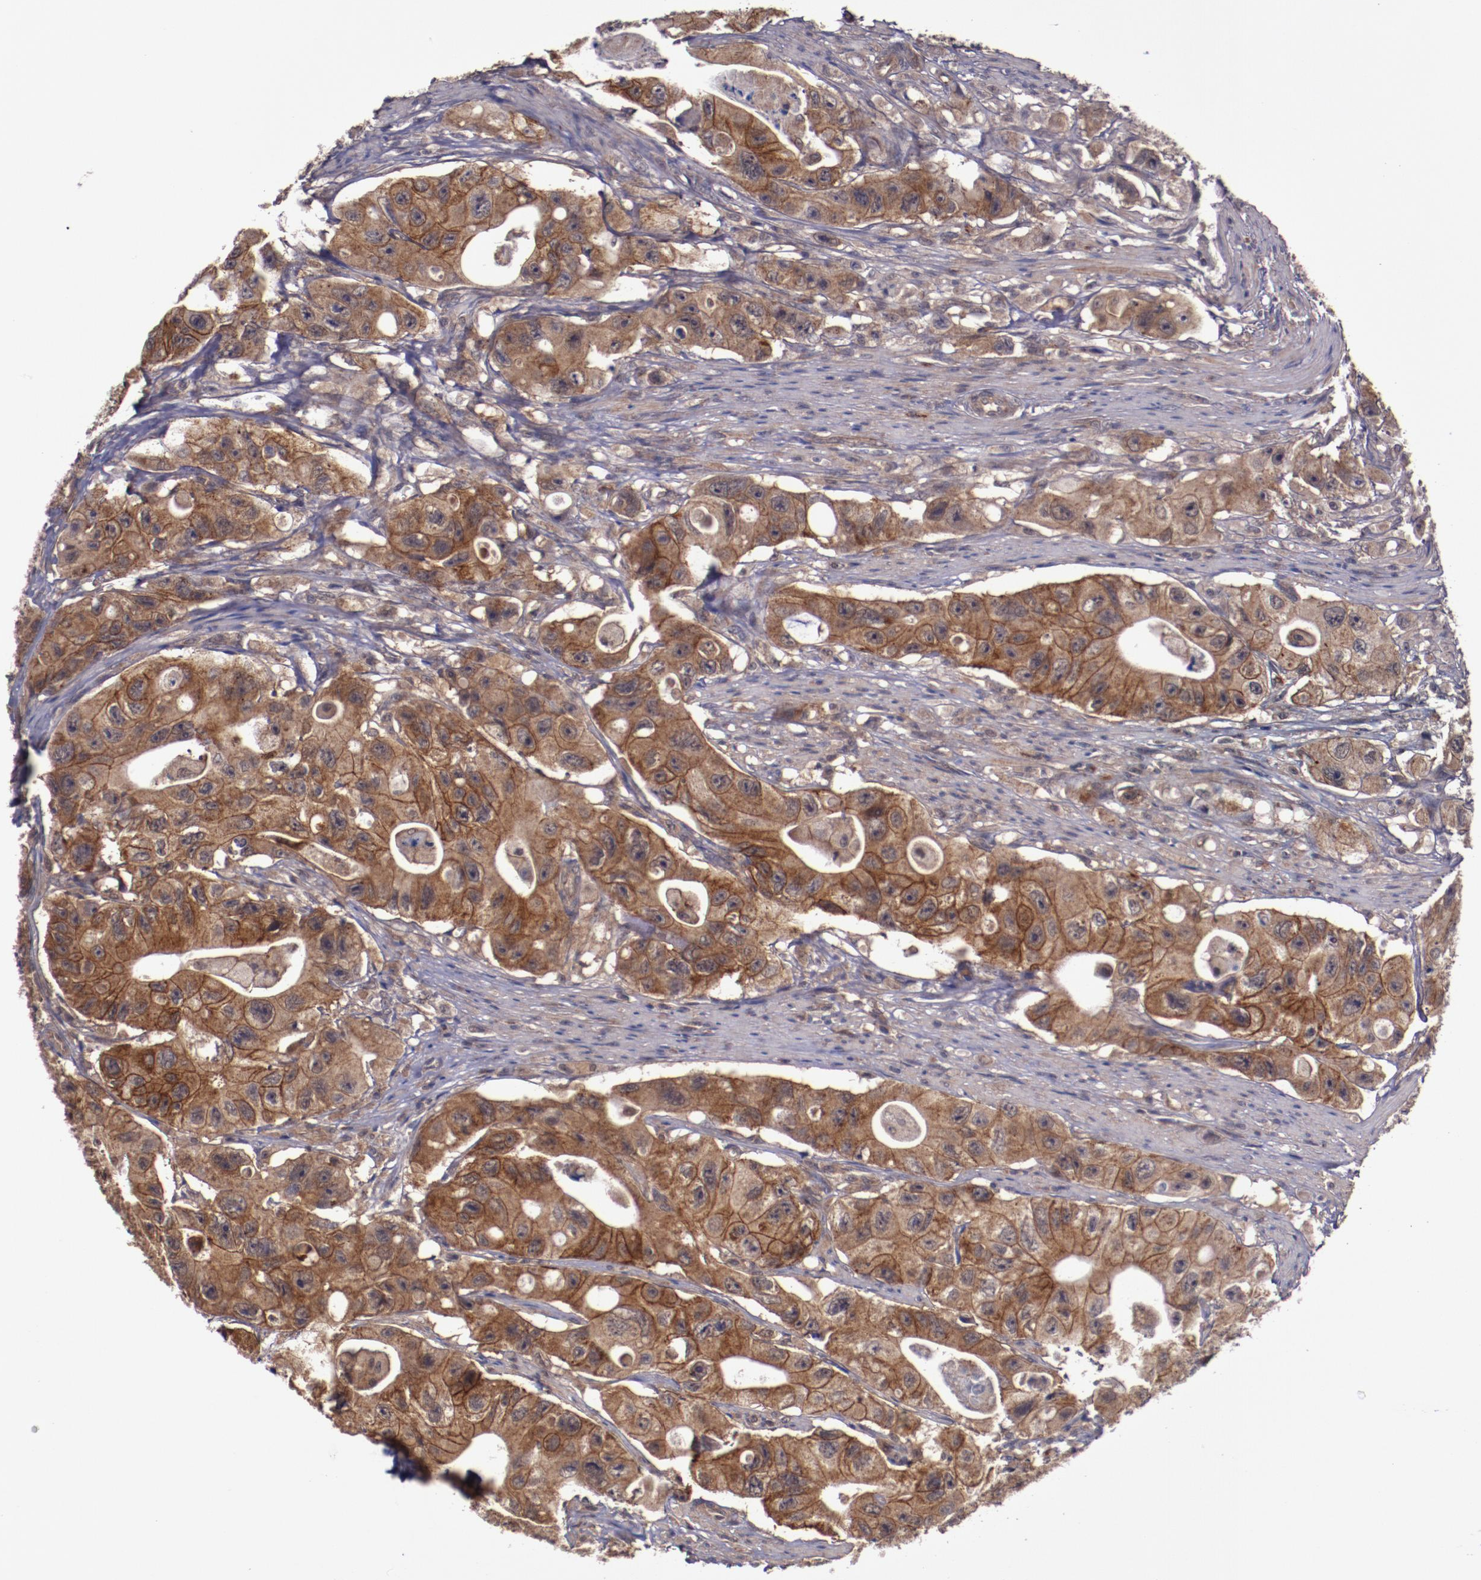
{"staining": {"intensity": "moderate", "quantity": ">75%", "location": "cytoplasmic/membranous"}, "tissue": "colorectal cancer", "cell_type": "Tumor cells", "image_type": "cancer", "snomed": [{"axis": "morphology", "description": "Adenocarcinoma, NOS"}, {"axis": "topography", "description": "Colon"}], "caption": "A high-resolution micrograph shows immunohistochemistry staining of colorectal adenocarcinoma, which displays moderate cytoplasmic/membranous expression in approximately >75% of tumor cells. Nuclei are stained in blue.", "gene": "FTSJ1", "patient": {"sex": "female", "age": 46}}